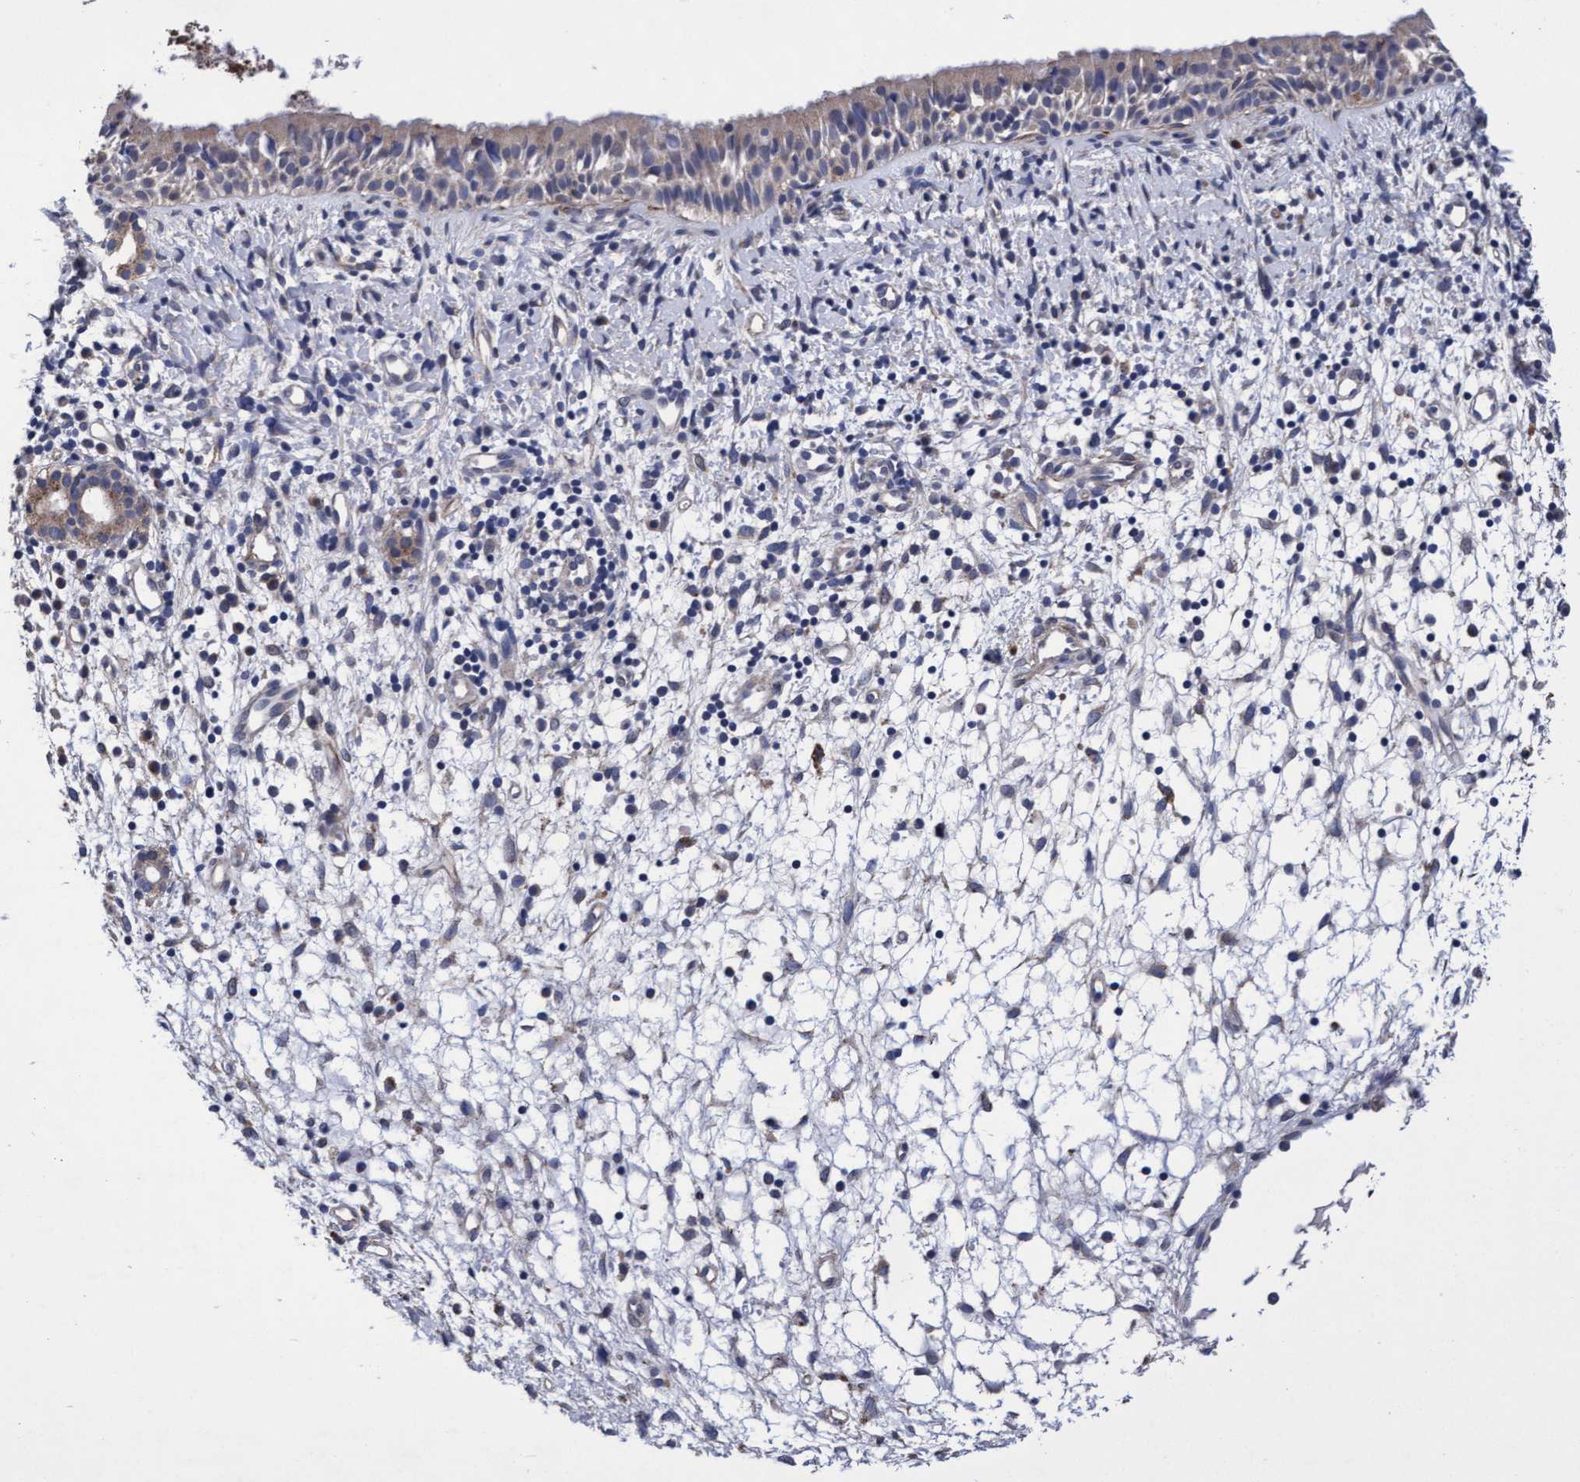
{"staining": {"intensity": "weak", "quantity": "<25%", "location": "cytoplasmic/membranous"}, "tissue": "nasopharynx", "cell_type": "Respiratory epithelial cells", "image_type": "normal", "snomed": [{"axis": "morphology", "description": "Normal tissue, NOS"}, {"axis": "topography", "description": "Nasopharynx"}], "caption": "Immunohistochemistry of benign human nasopharynx displays no positivity in respiratory epithelial cells.", "gene": "CPQ", "patient": {"sex": "male", "age": 22}}